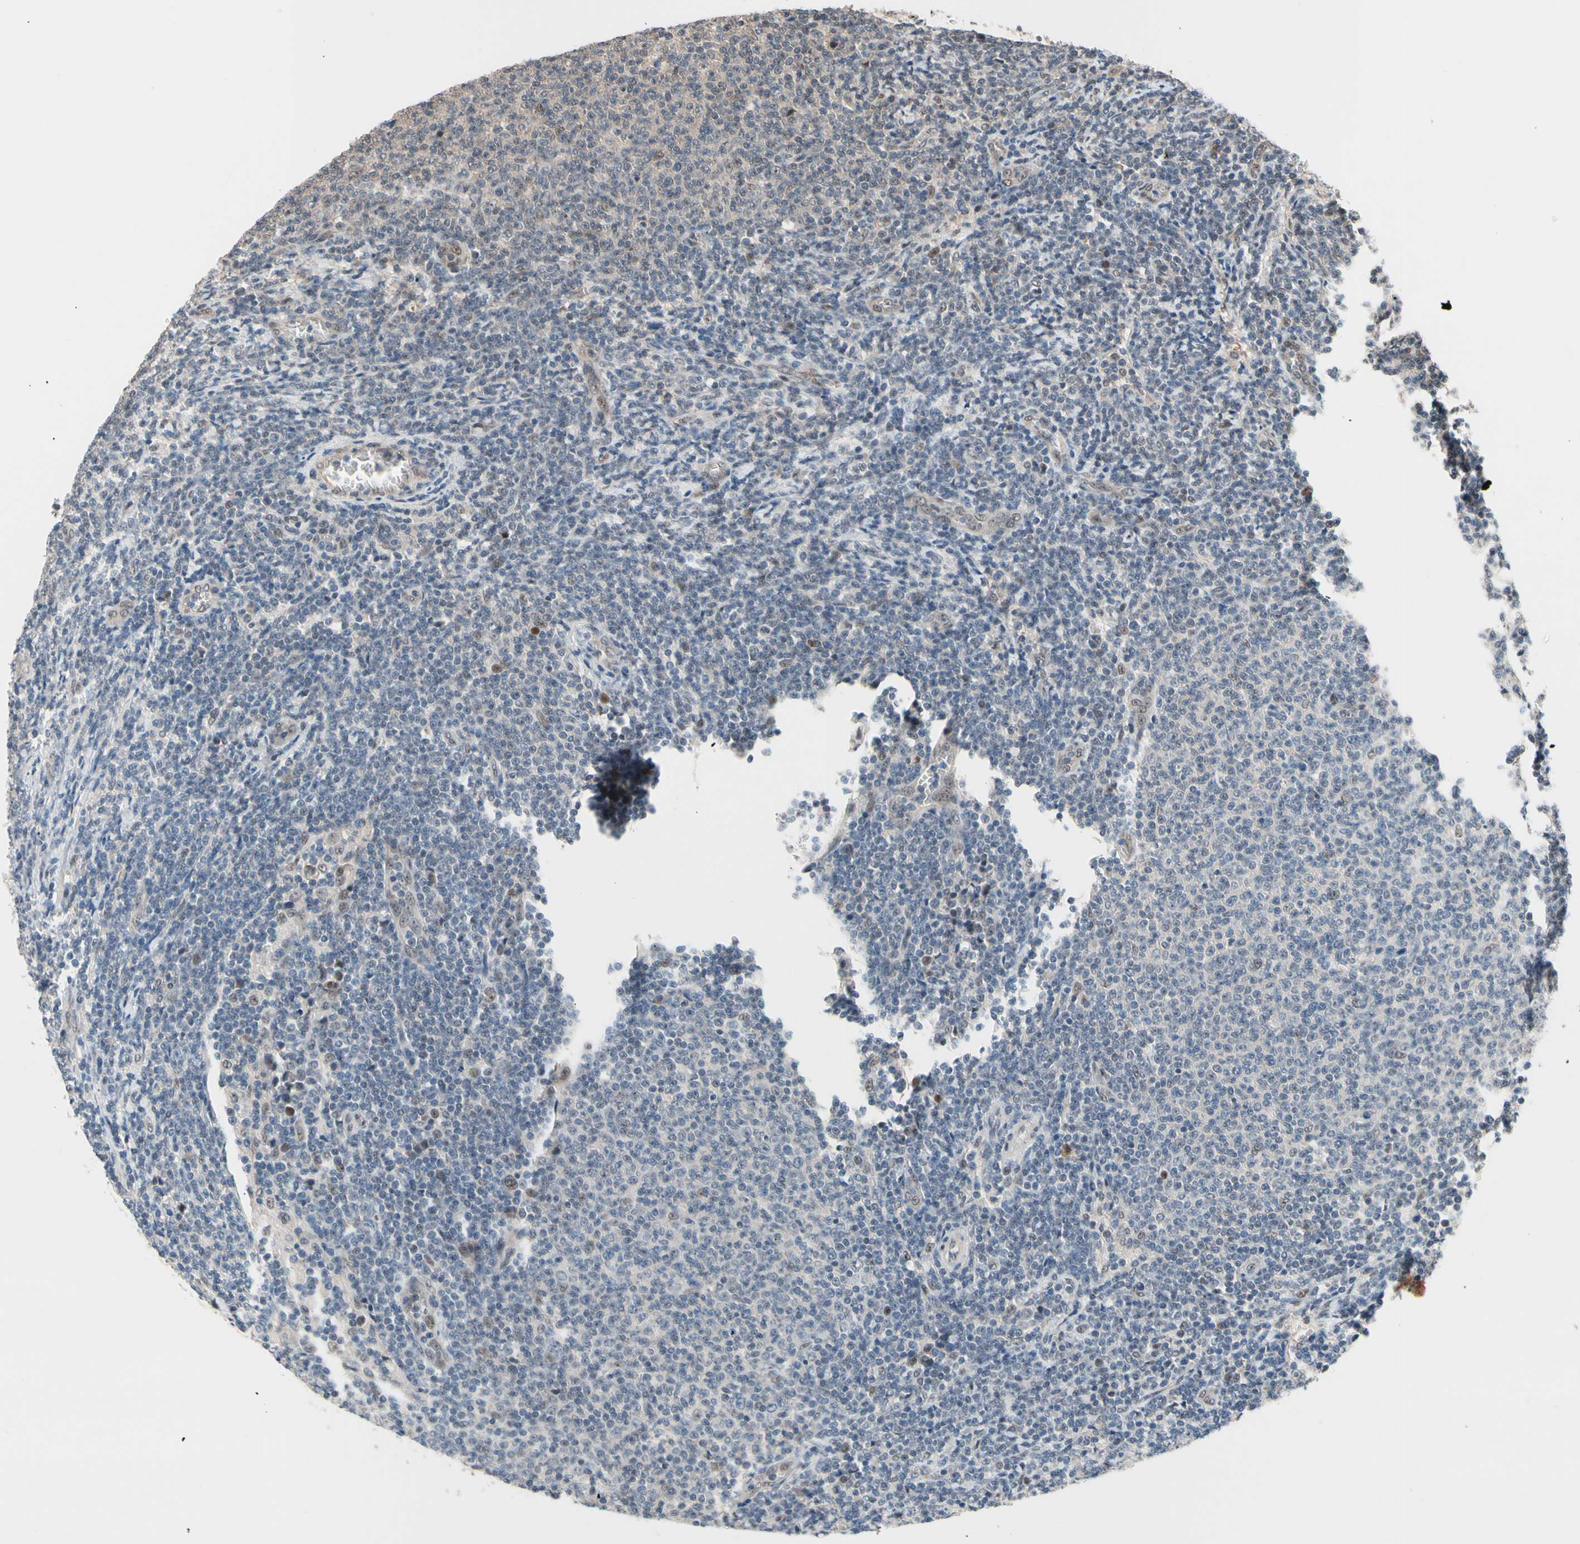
{"staining": {"intensity": "weak", "quantity": "<25%", "location": "cytoplasmic/membranous"}, "tissue": "lymphoma", "cell_type": "Tumor cells", "image_type": "cancer", "snomed": [{"axis": "morphology", "description": "Malignant lymphoma, non-Hodgkin's type, Low grade"}, {"axis": "topography", "description": "Lymph node"}], "caption": "Tumor cells are negative for brown protein staining in low-grade malignant lymphoma, non-Hodgkin's type. The staining is performed using DAB brown chromogen with nuclei counter-stained in using hematoxylin.", "gene": "NGEF", "patient": {"sex": "male", "age": 66}}